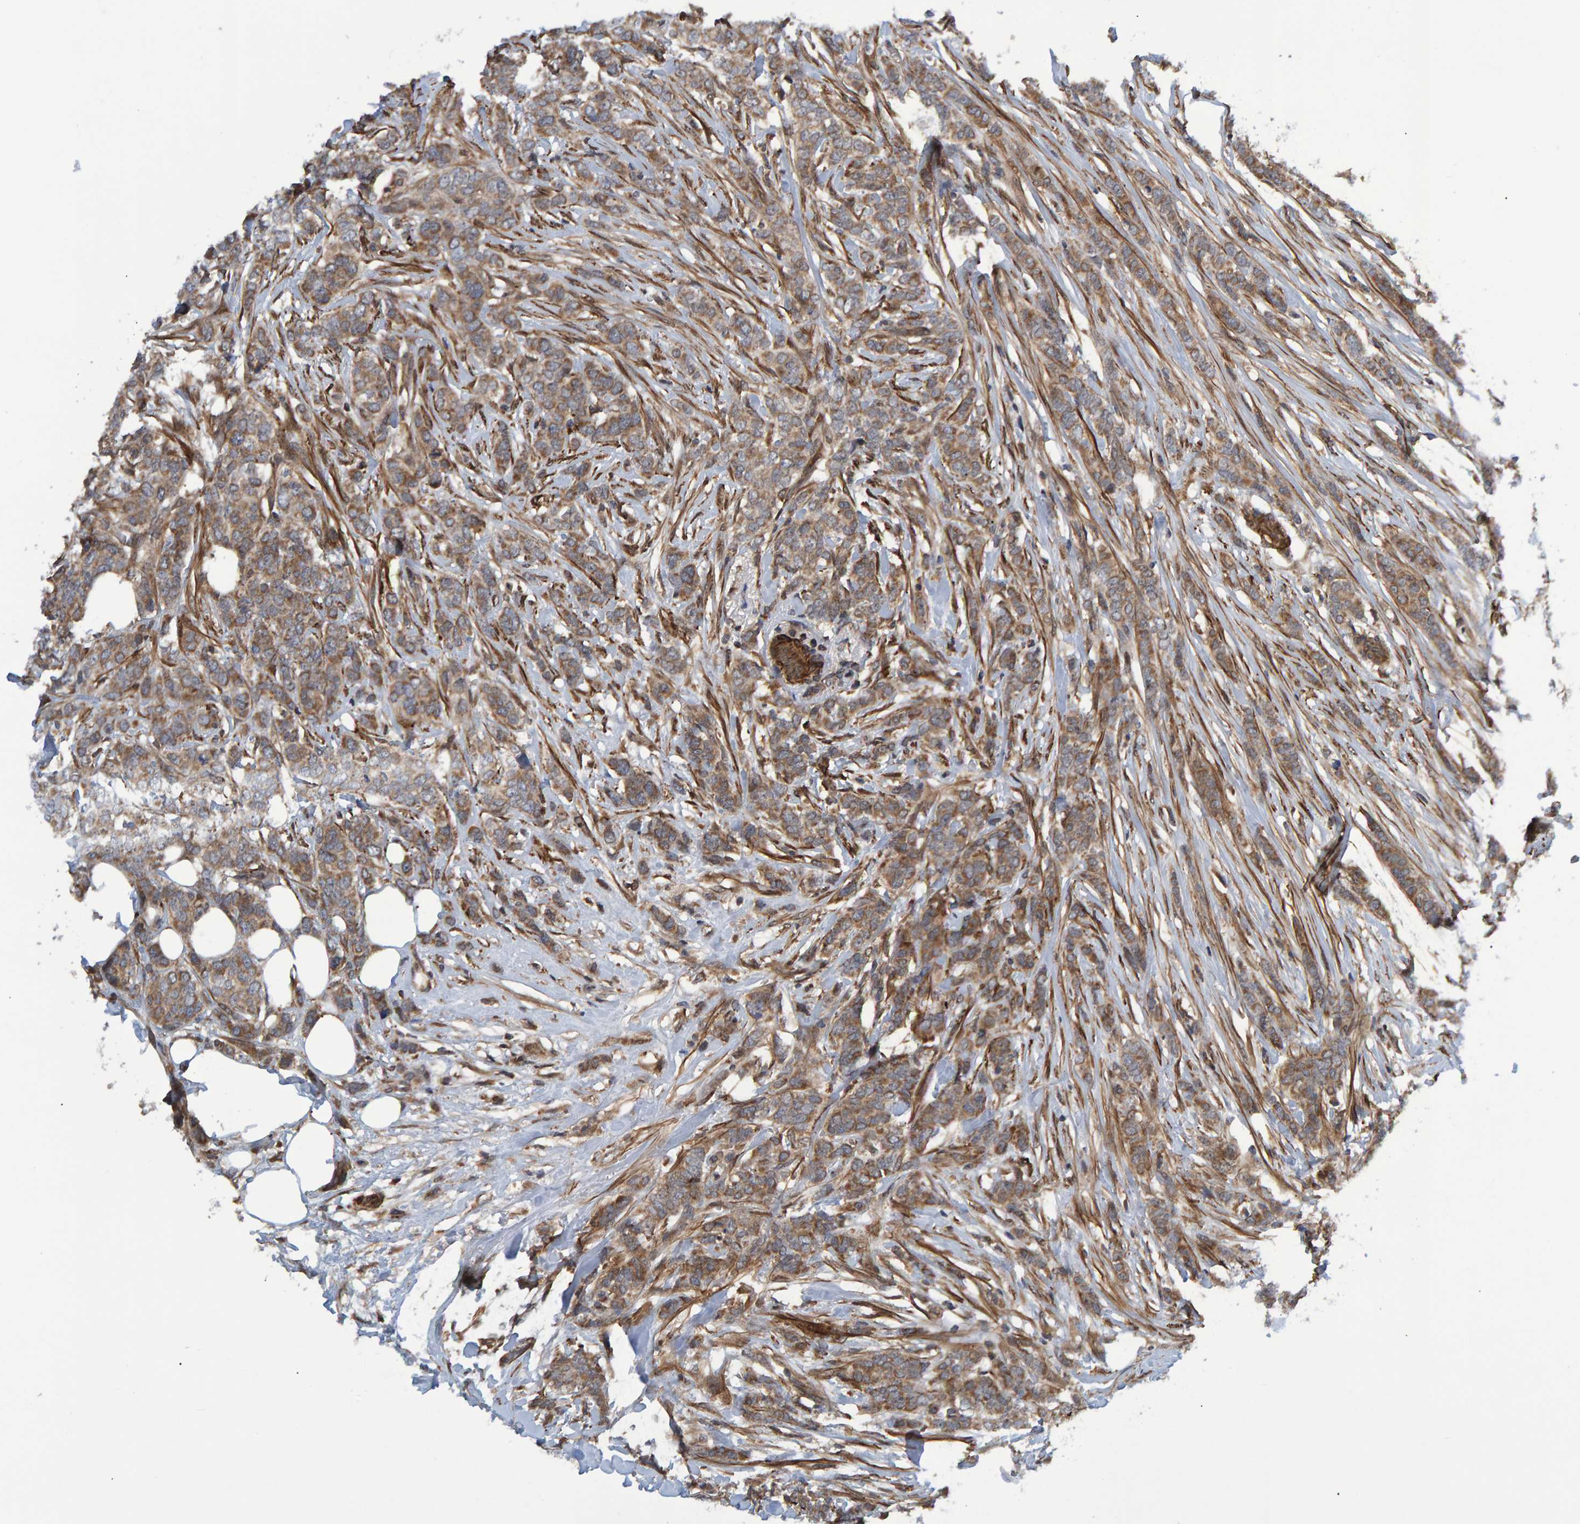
{"staining": {"intensity": "moderate", "quantity": ">75%", "location": "cytoplasmic/membranous"}, "tissue": "breast cancer", "cell_type": "Tumor cells", "image_type": "cancer", "snomed": [{"axis": "morphology", "description": "Lobular carcinoma"}, {"axis": "topography", "description": "Skin"}, {"axis": "topography", "description": "Breast"}], "caption": "Protein staining of breast cancer tissue displays moderate cytoplasmic/membranous expression in approximately >75% of tumor cells.", "gene": "ATP6V1H", "patient": {"sex": "female", "age": 46}}